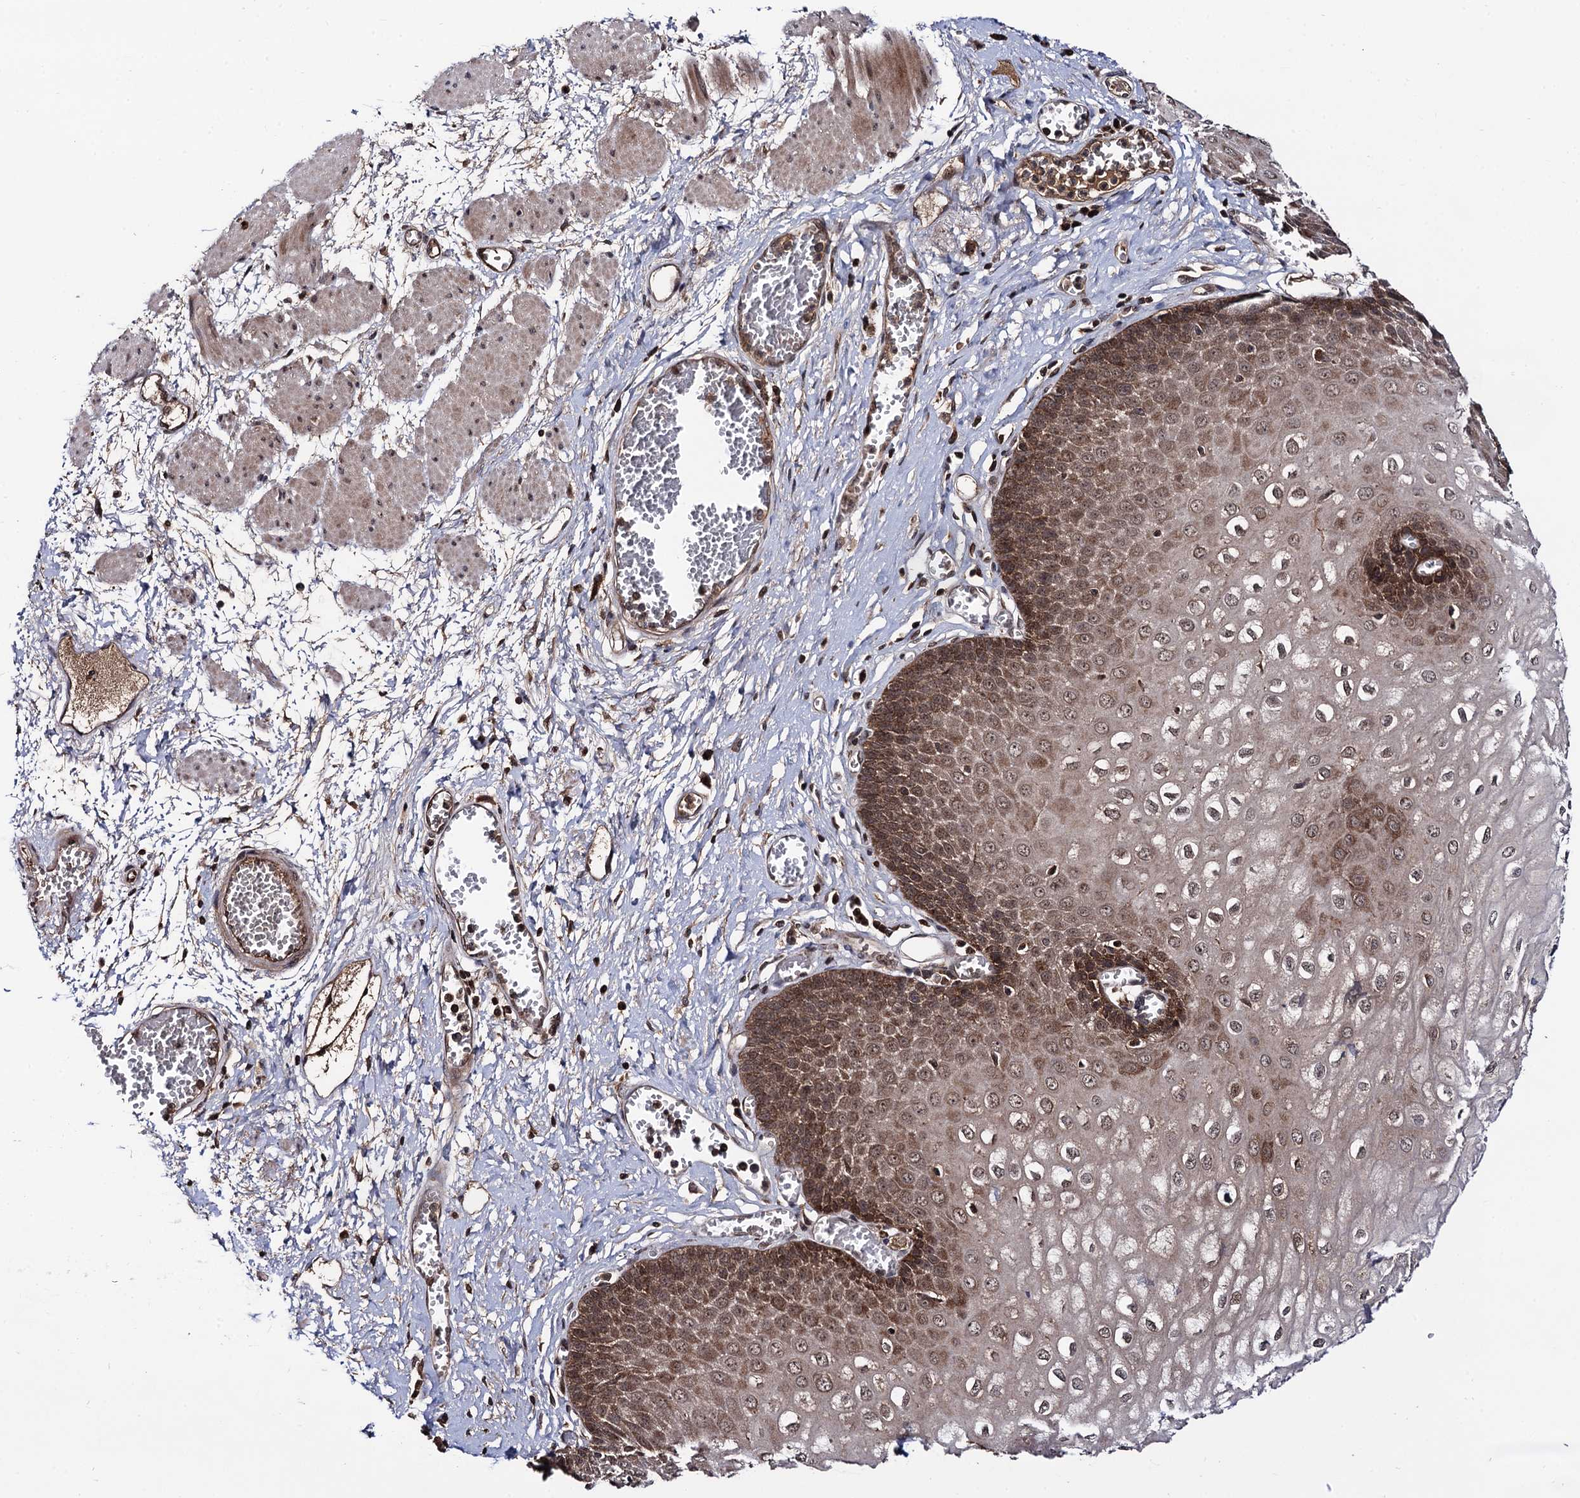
{"staining": {"intensity": "strong", "quantity": ">75%", "location": "cytoplasmic/membranous"}, "tissue": "esophagus", "cell_type": "Squamous epithelial cells", "image_type": "normal", "snomed": [{"axis": "morphology", "description": "Normal tissue, NOS"}, {"axis": "topography", "description": "Esophagus"}], "caption": "Protein staining of unremarkable esophagus demonstrates strong cytoplasmic/membranous expression in about >75% of squamous epithelial cells. Immunohistochemistry (ihc) stains the protein of interest in brown and the nuclei are stained blue.", "gene": "MICAL2", "patient": {"sex": "male", "age": 60}}